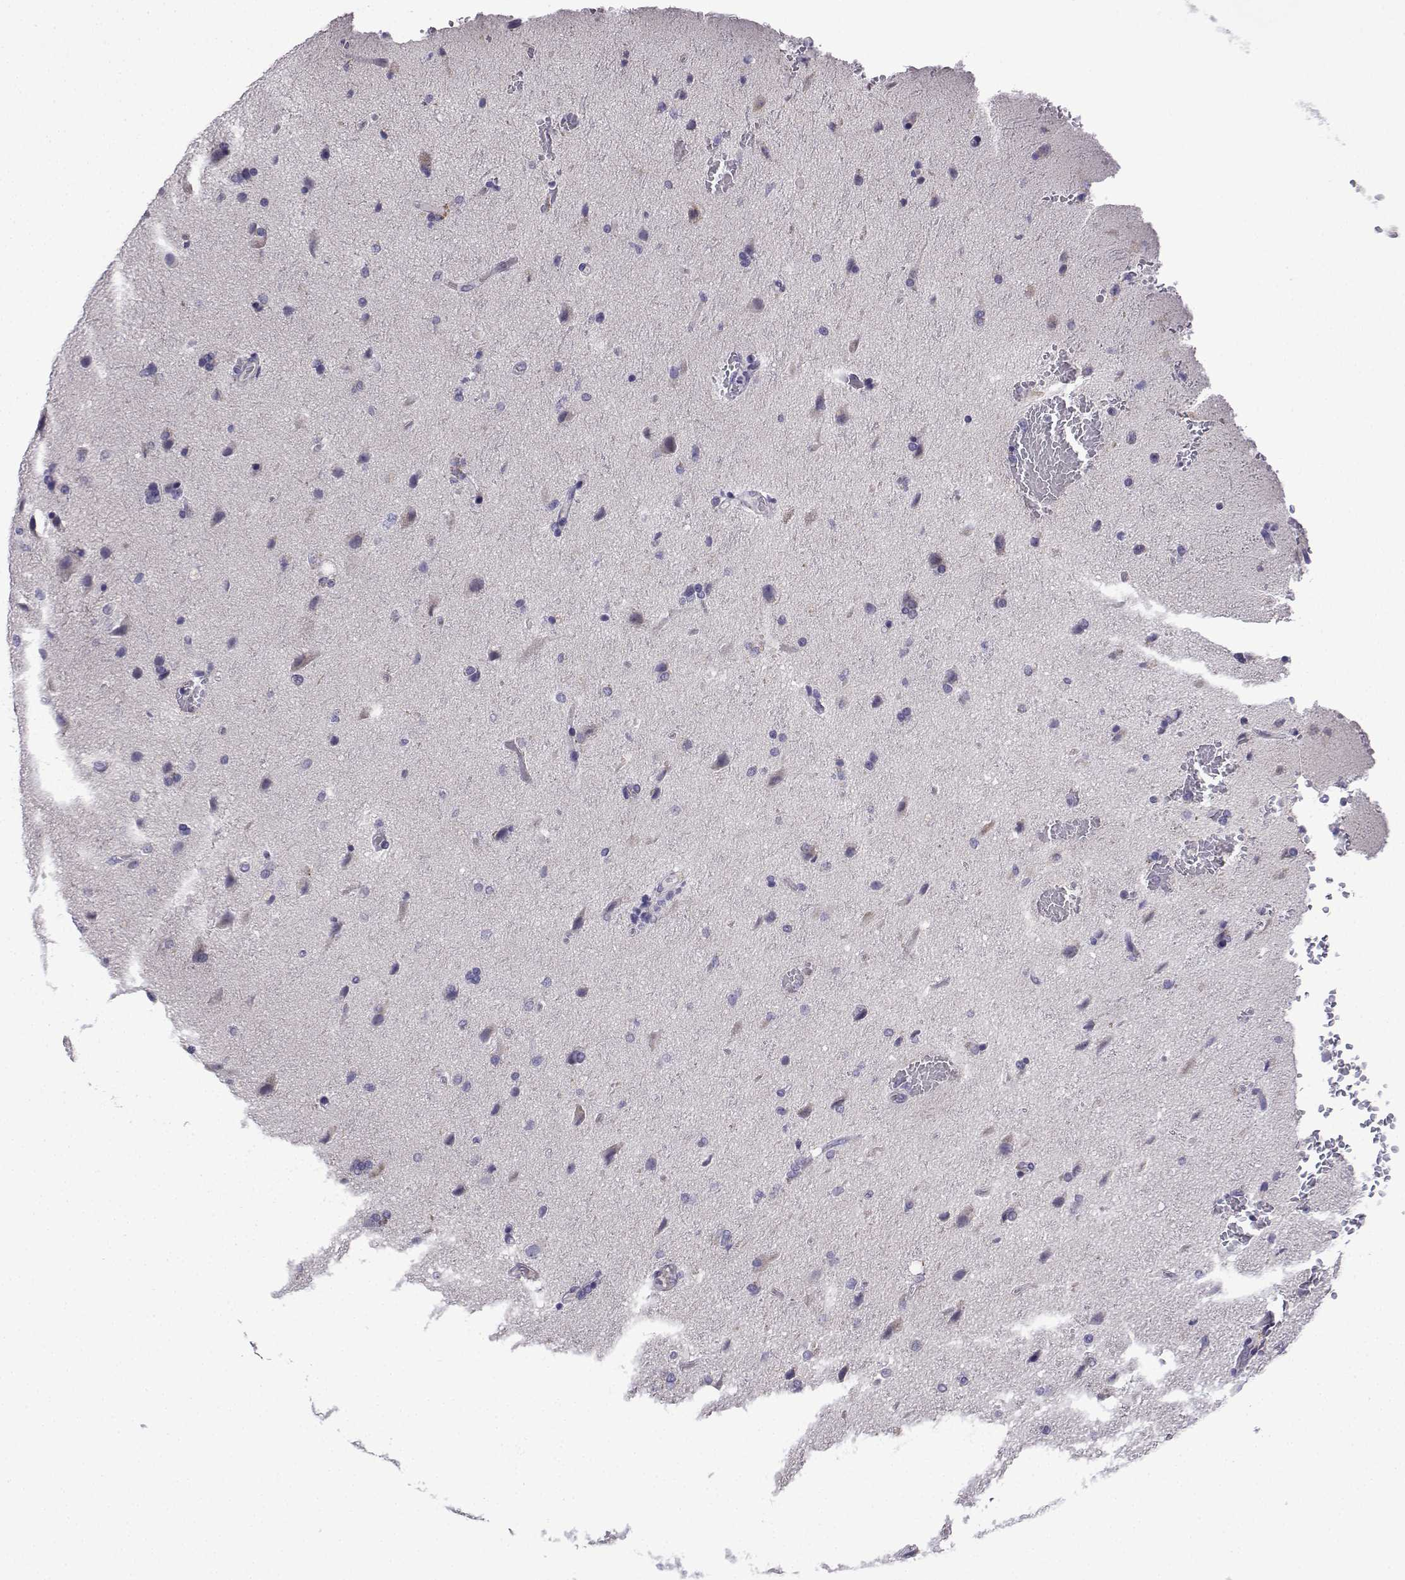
{"staining": {"intensity": "negative", "quantity": "none", "location": "none"}, "tissue": "glioma", "cell_type": "Tumor cells", "image_type": "cancer", "snomed": [{"axis": "morphology", "description": "Glioma, malignant, High grade"}, {"axis": "topography", "description": "Brain"}], "caption": "DAB (3,3'-diaminobenzidine) immunohistochemical staining of human malignant glioma (high-grade) displays no significant positivity in tumor cells. (DAB (3,3'-diaminobenzidine) immunohistochemistry (IHC) with hematoxylin counter stain).", "gene": "SPACA7", "patient": {"sex": "male", "age": 68}}